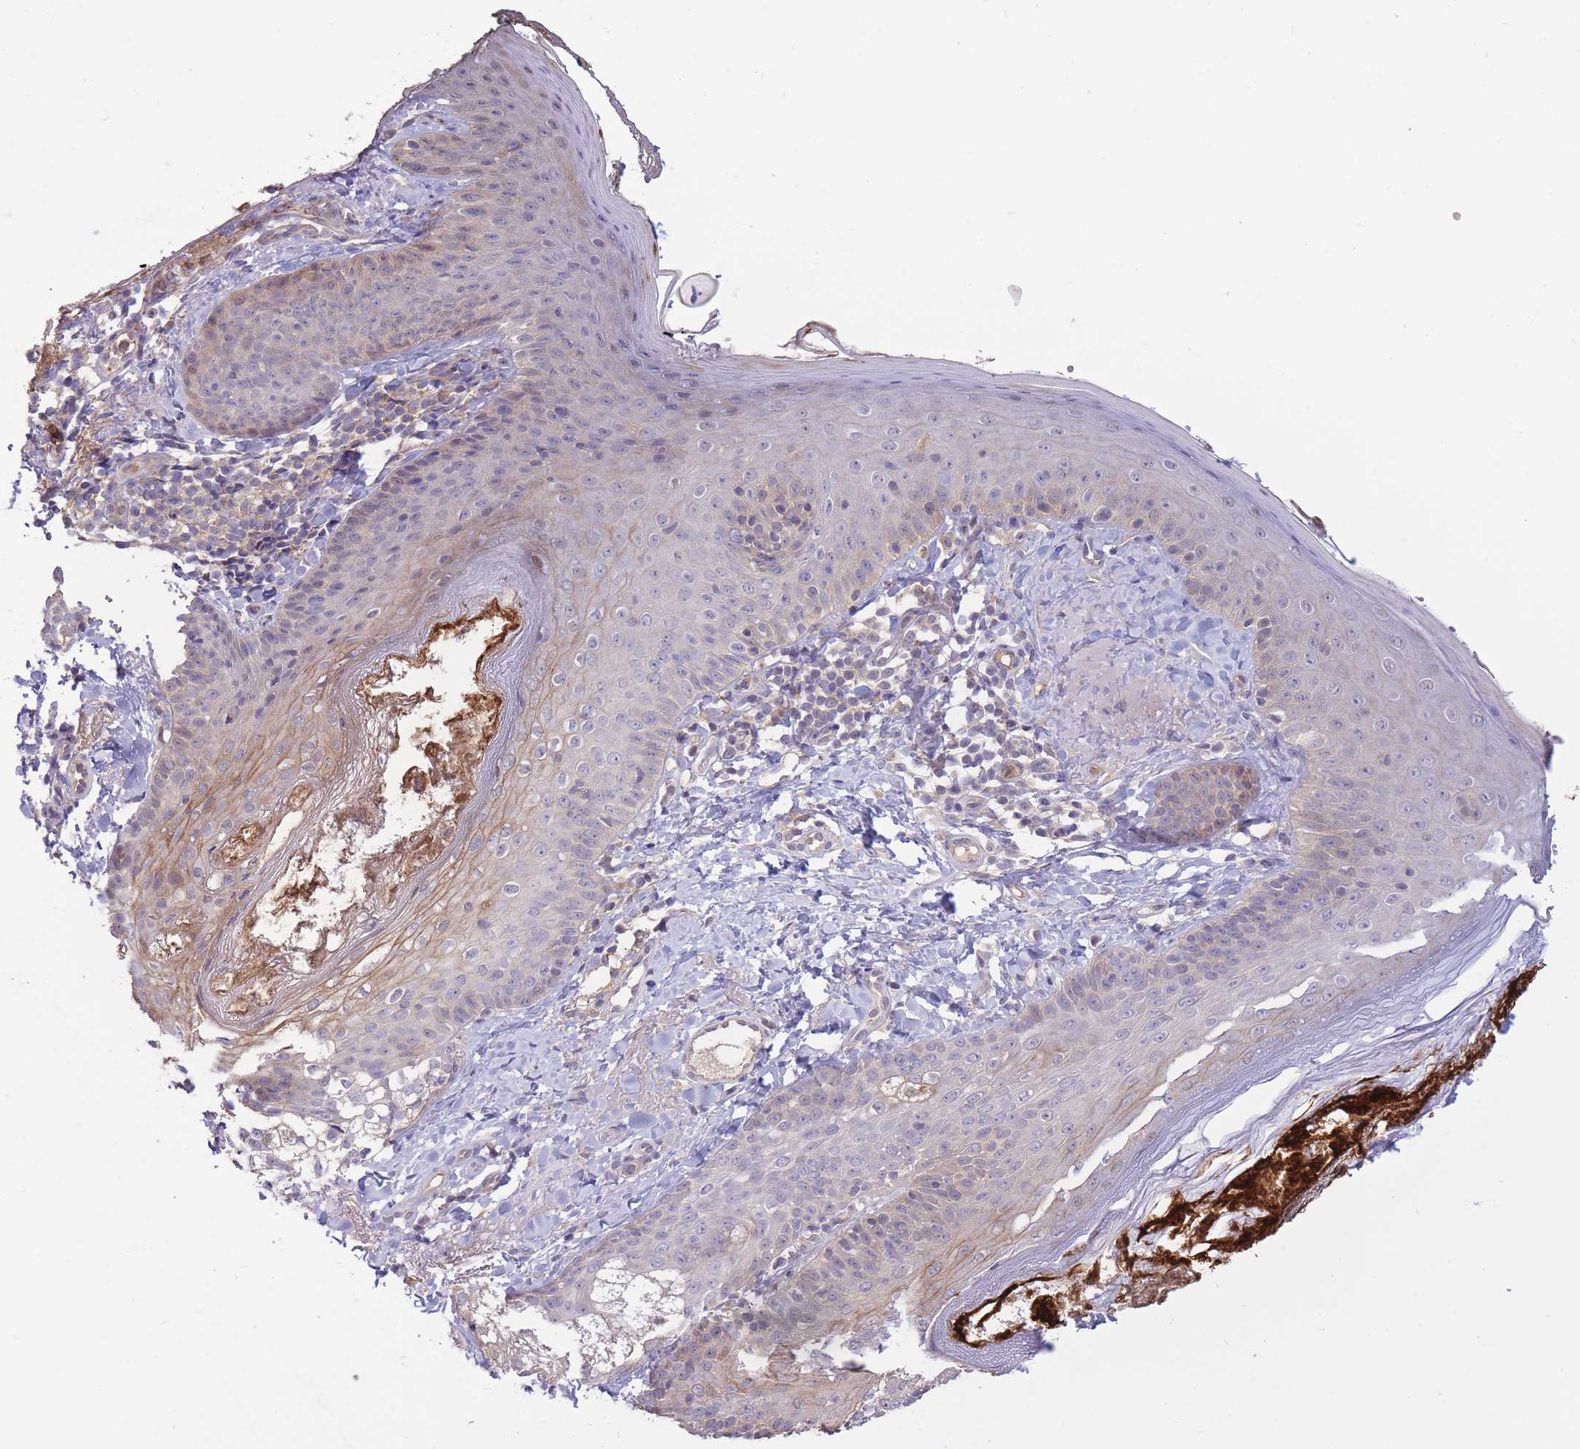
{"staining": {"intensity": "weak", "quantity": ">75%", "location": "cytoplasmic/membranous"}, "tissue": "skin", "cell_type": "Fibroblasts", "image_type": "normal", "snomed": [{"axis": "morphology", "description": "Normal tissue, NOS"}, {"axis": "topography", "description": "Skin"}], "caption": "This micrograph reveals benign skin stained with immunohistochemistry (IHC) to label a protein in brown. The cytoplasmic/membranous of fibroblasts show weak positivity for the protein. Nuclei are counter-stained blue.", "gene": "ZNF304", "patient": {"sex": "male", "age": 57}}